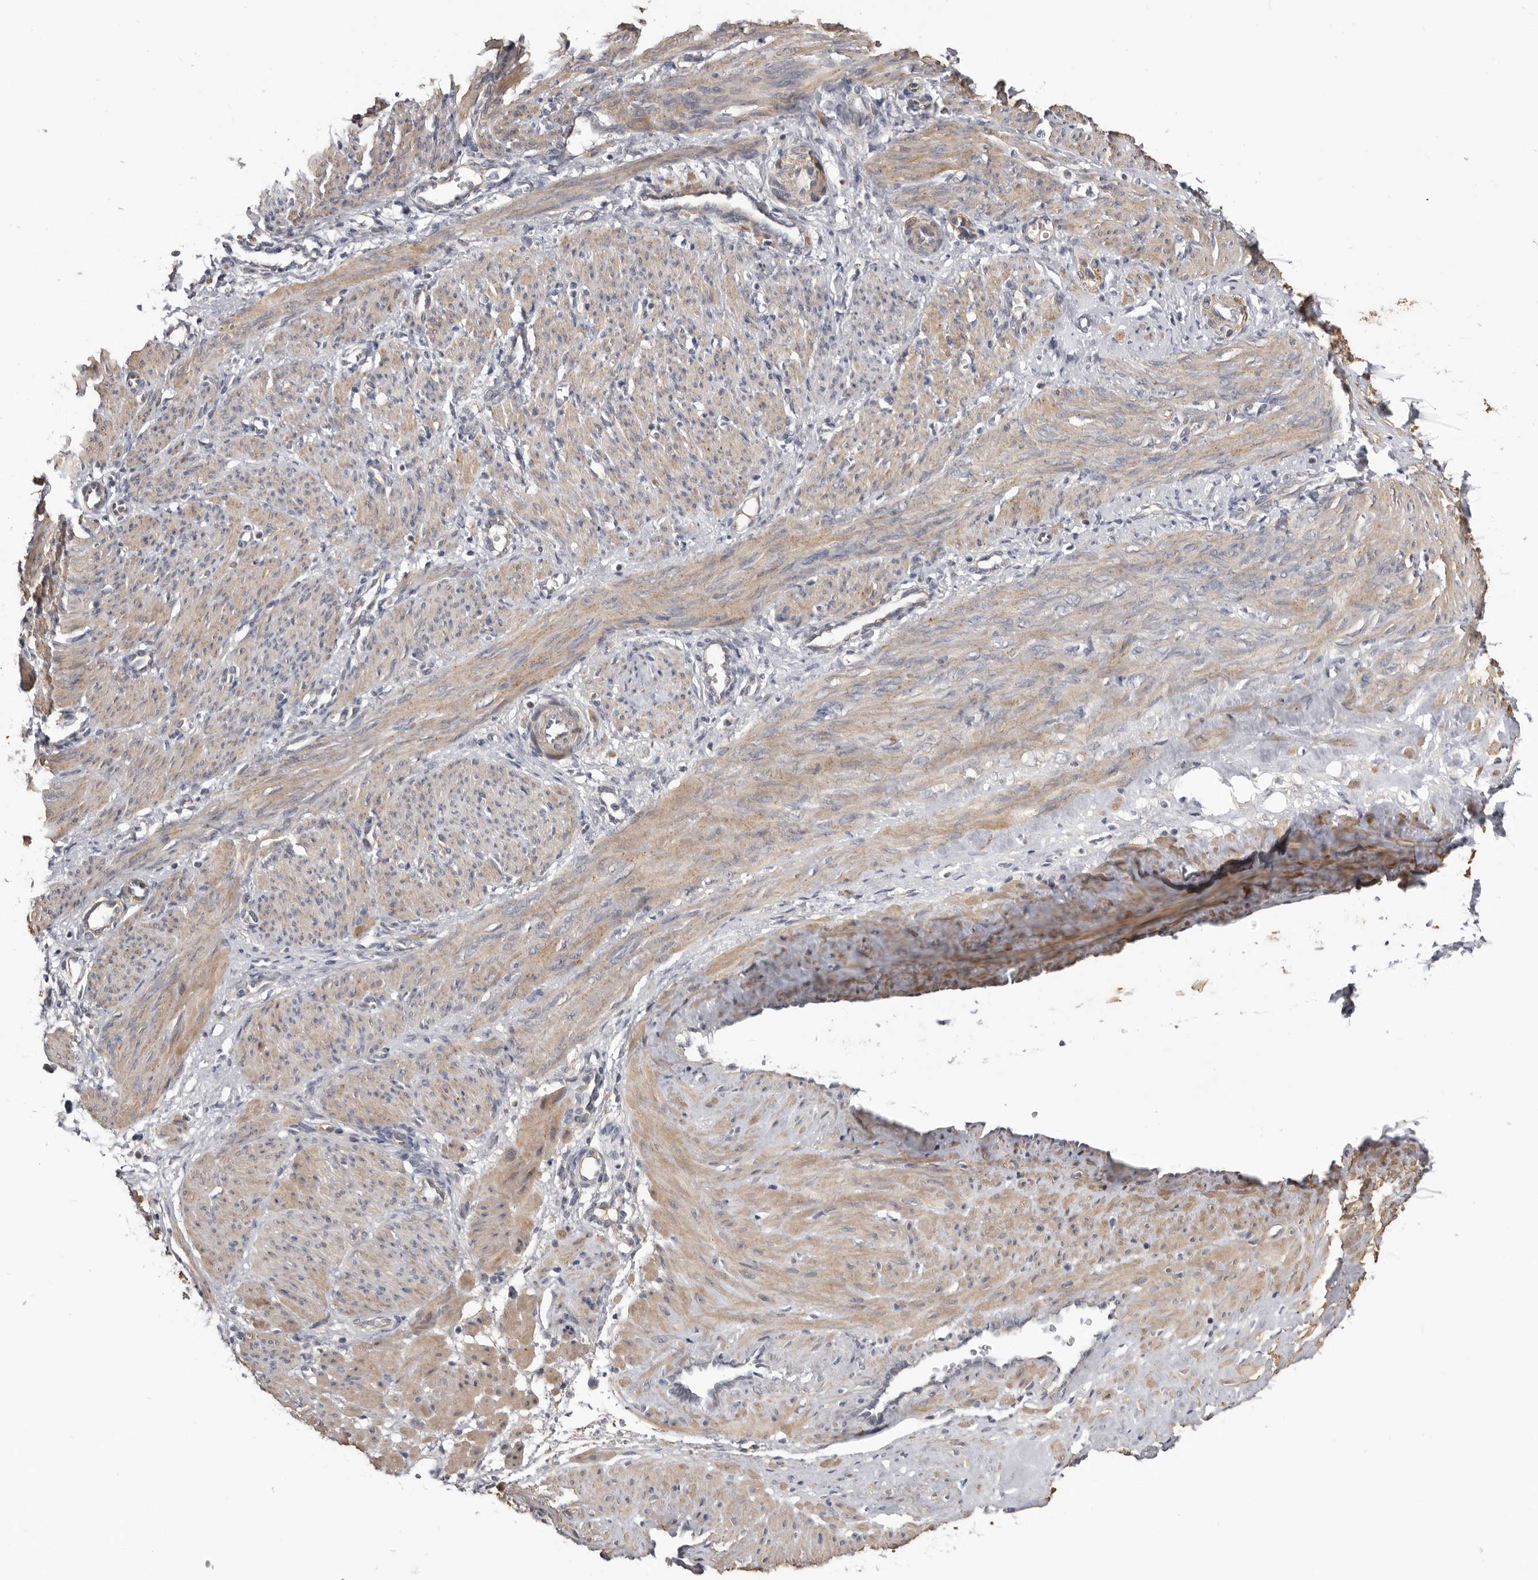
{"staining": {"intensity": "weak", "quantity": ">75%", "location": "cytoplasmic/membranous"}, "tissue": "smooth muscle", "cell_type": "Smooth muscle cells", "image_type": "normal", "snomed": [{"axis": "morphology", "description": "Normal tissue, NOS"}, {"axis": "topography", "description": "Endometrium"}], "caption": "Smooth muscle stained with immunohistochemistry exhibits weak cytoplasmic/membranous staining in approximately >75% of smooth muscle cells.", "gene": "CDCA8", "patient": {"sex": "female", "age": 33}}